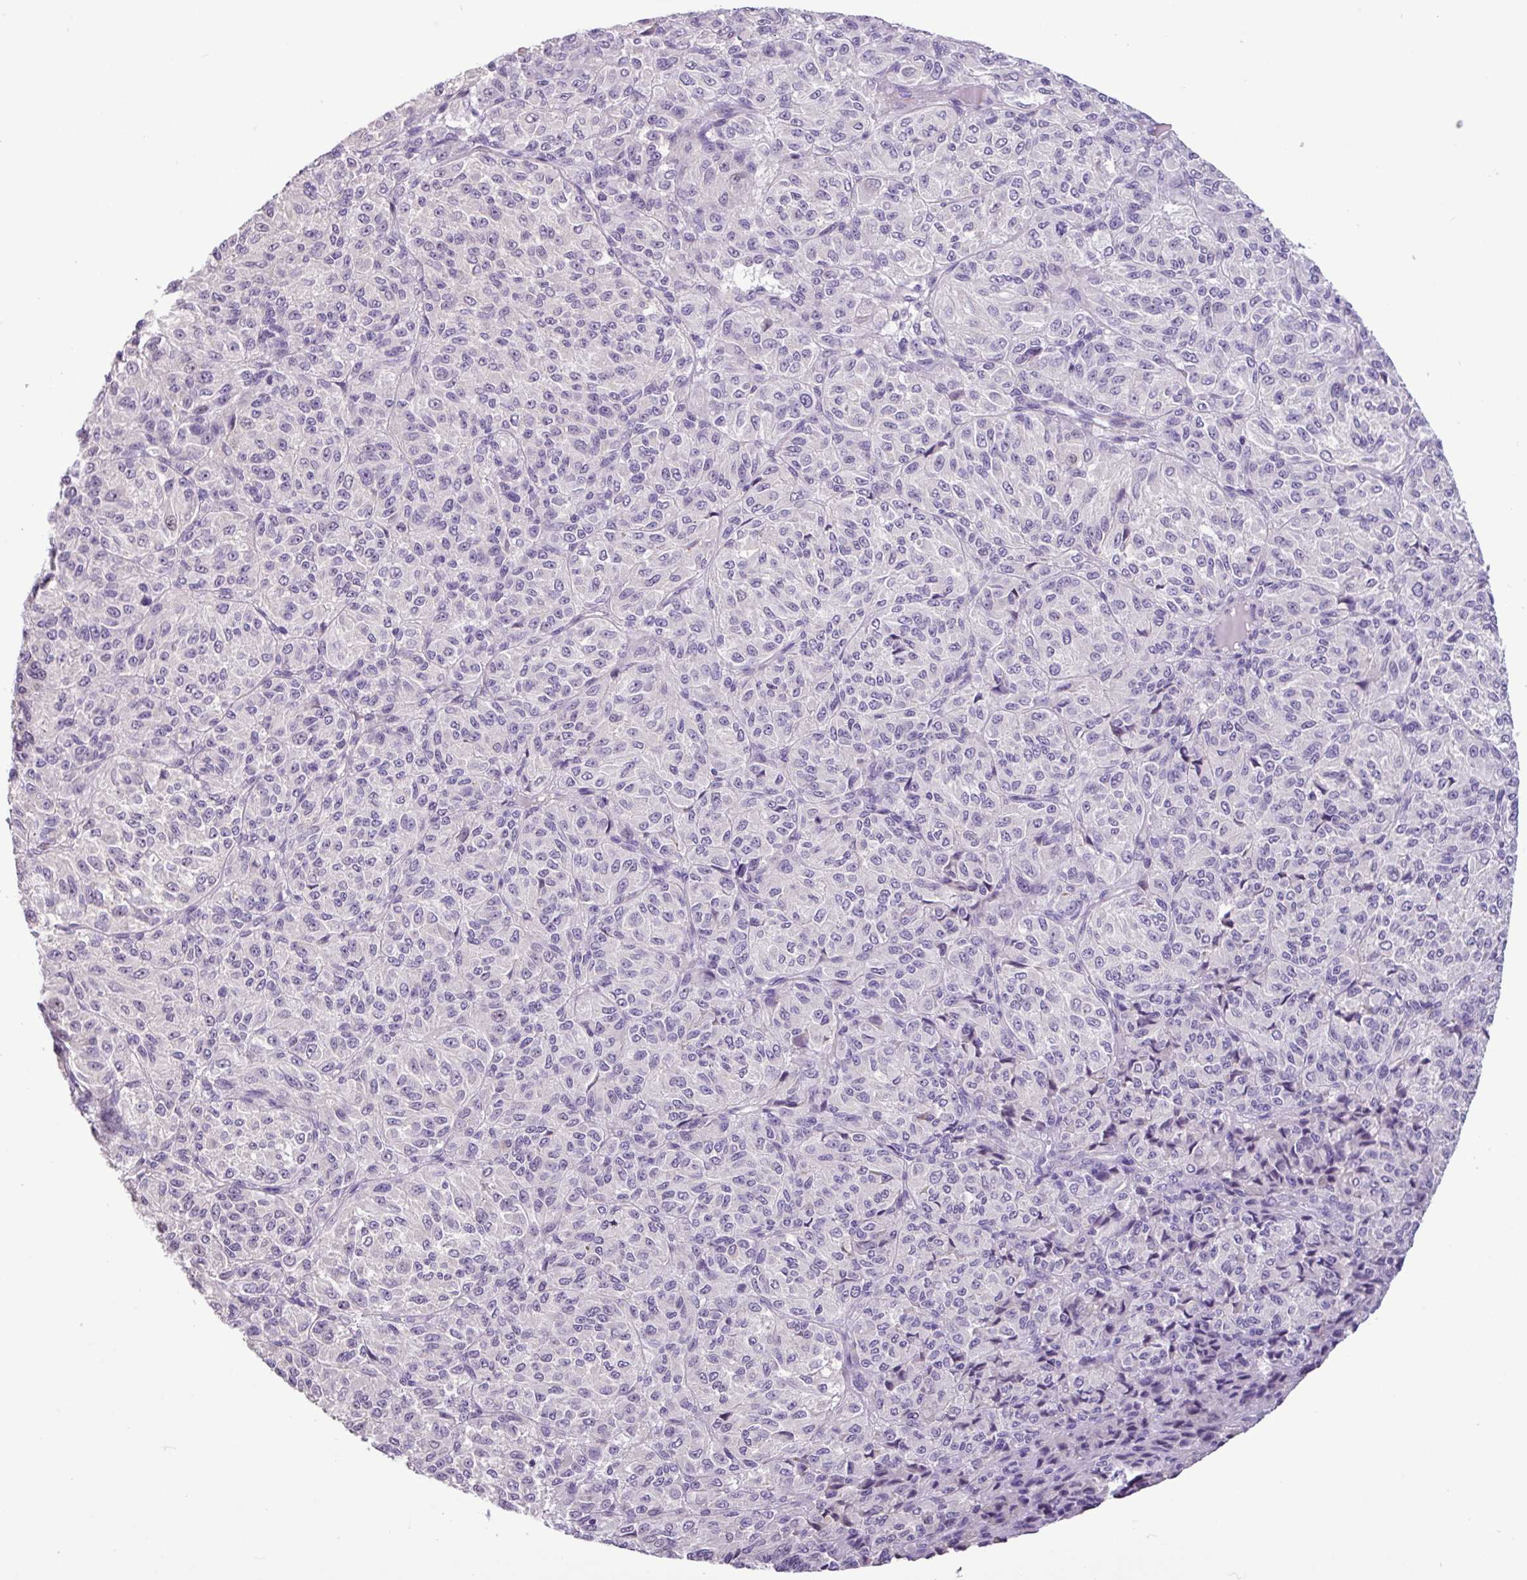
{"staining": {"intensity": "negative", "quantity": "none", "location": "none"}, "tissue": "melanoma", "cell_type": "Tumor cells", "image_type": "cancer", "snomed": [{"axis": "morphology", "description": "Malignant melanoma, Metastatic site"}, {"axis": "topography", "description": "Brain"}], "caption": "DAB immunohistochemical staining of human melanoma exhibits no significant positivity in tumor cells.", "gene": "PNLDC1", "patient": {"sex": "female", "age": 56}}